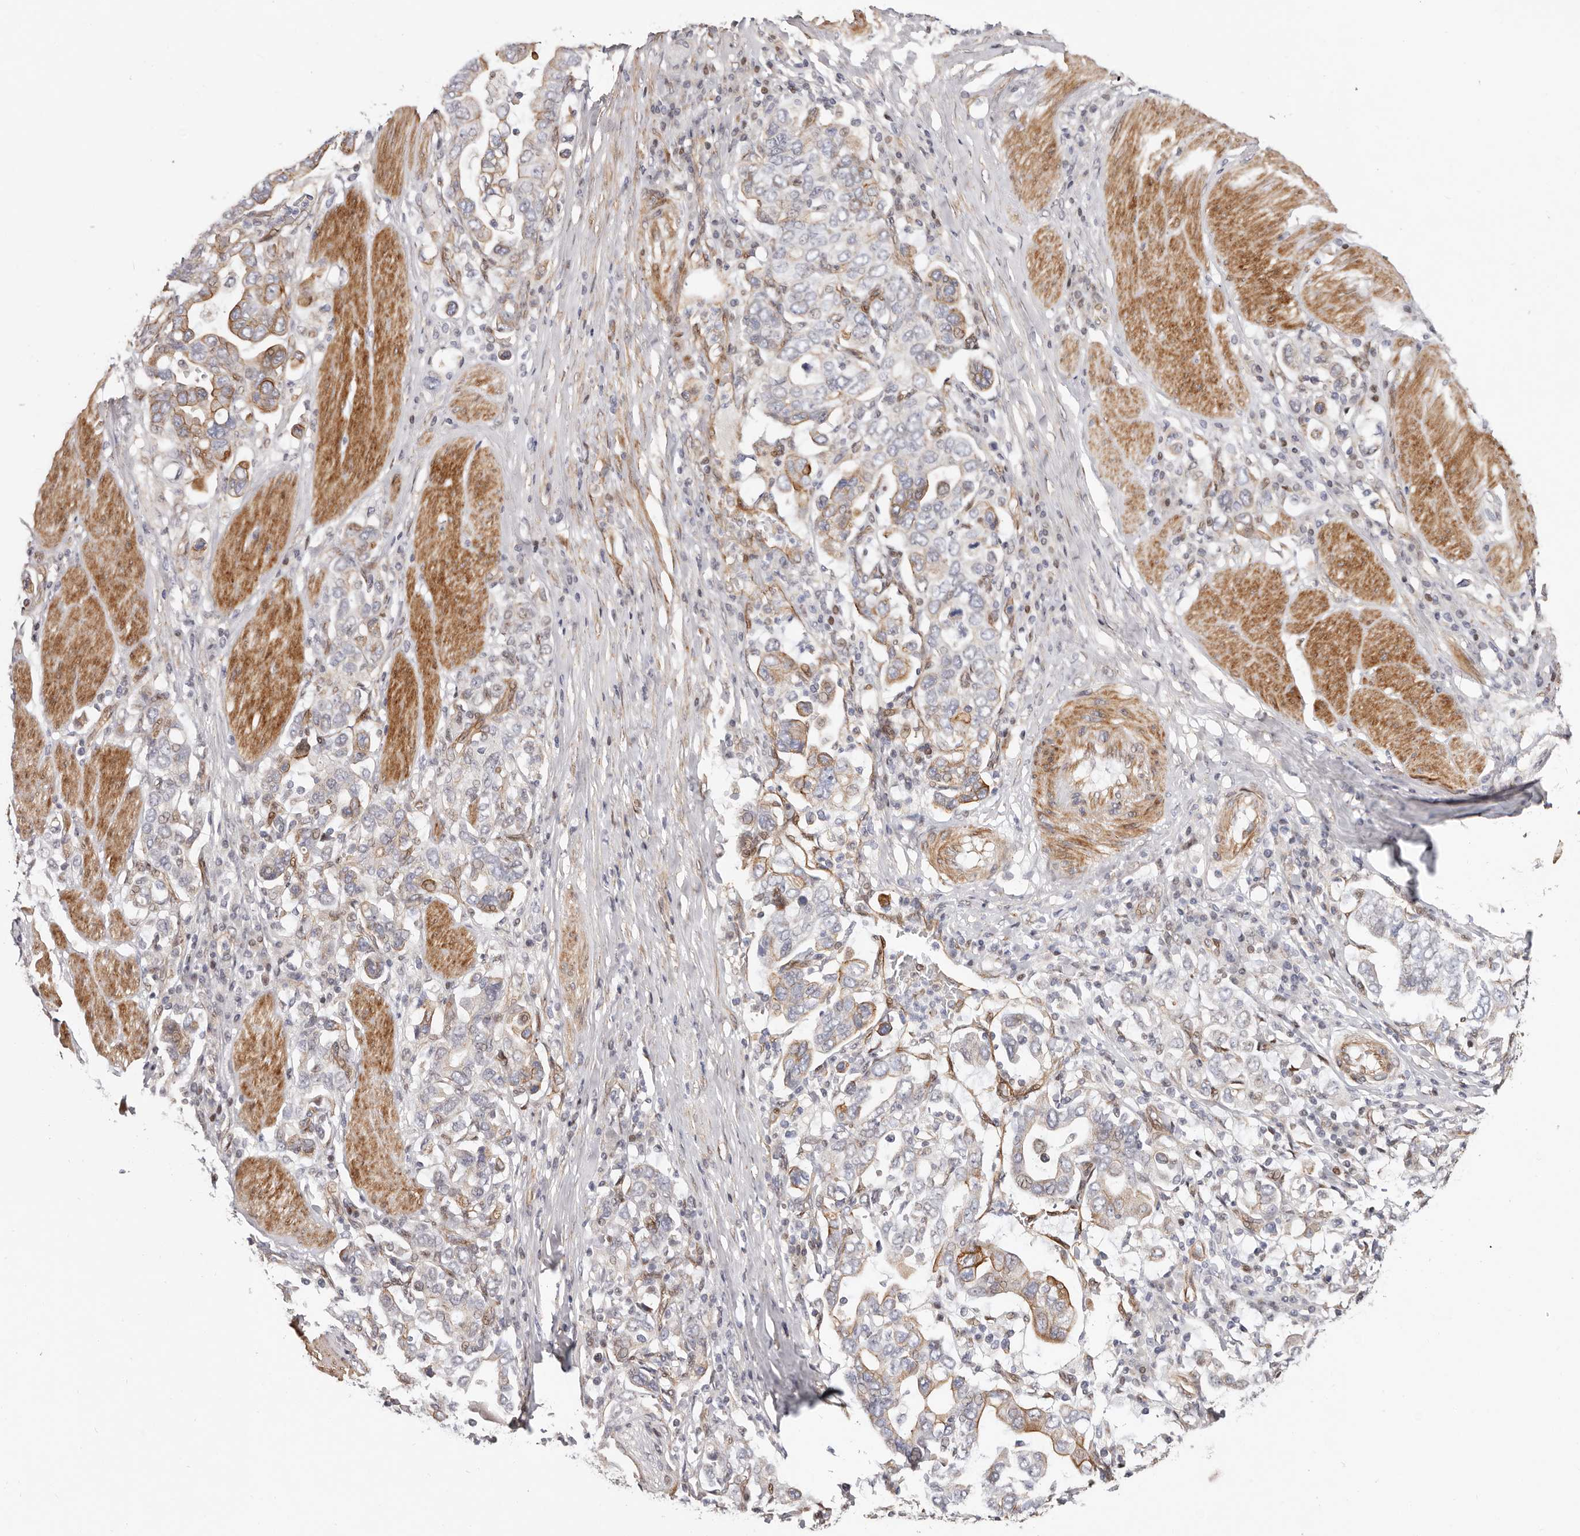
{"staining": {"intensity": "moderate", "quantity": "<25%", "location": "cytoplasmic/membranous"}, "tissue": "stomach cancer", "cell_type": "Tumor cells", "image_type": "cancer", "snomed": [{"axis": "morphology", "description": "Adenocarcinoma, NOS"}, {"axis": "topography", "description": "Stomach, upper"}], "caption": "A high-resolution histopathology image shows immunohistochemistry (IHC) staining of stomach cancer, which shows moderate cytoplasmic/membranous positivity in about <25% of tumor cells.", "gene": "EPHX3", "patient": {"sex": "male", "age": 62}}